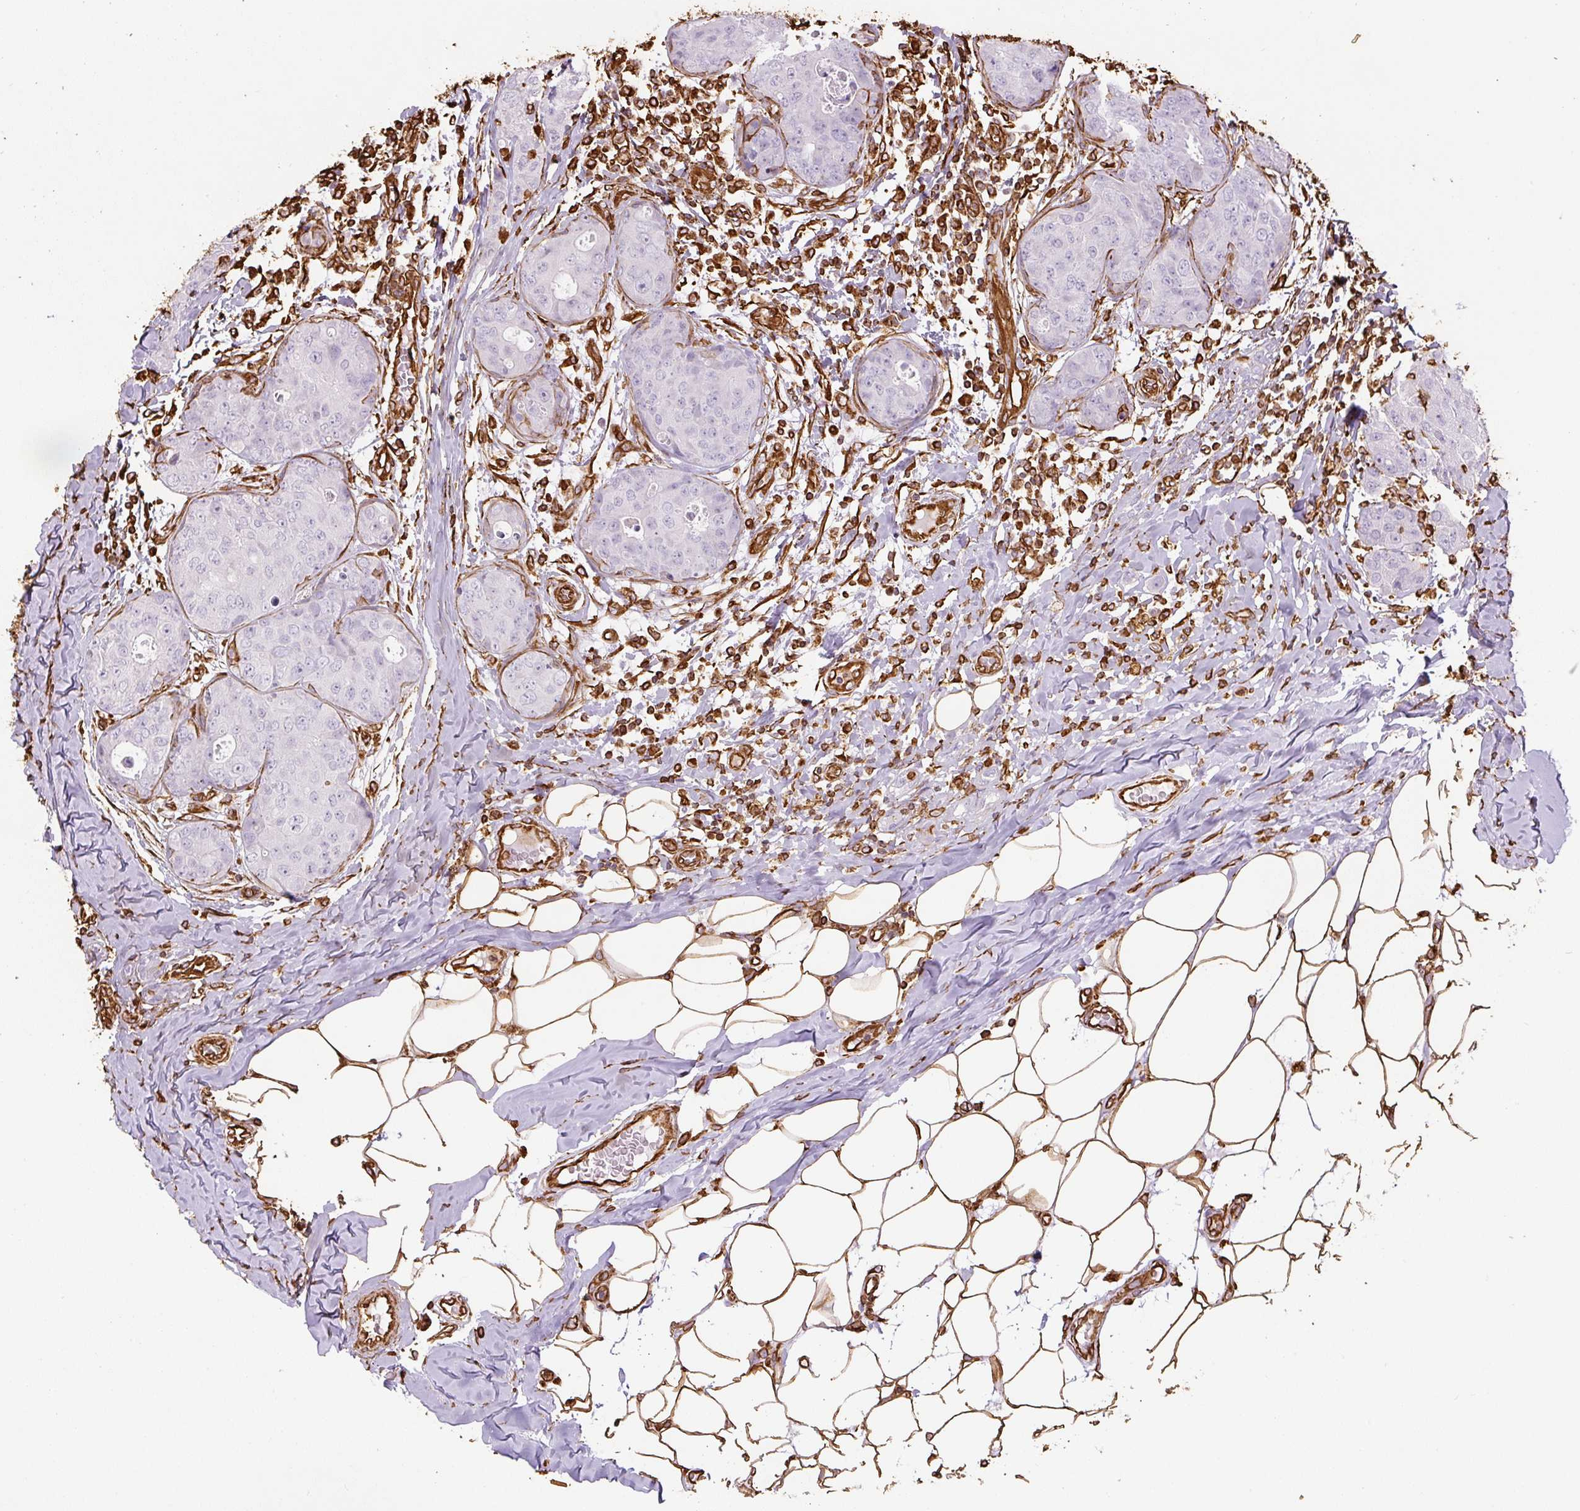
{"staining": {"intensity": "negative", "quantity": "none", "location": "none"}, "tissue": "breast cancer", "cell_type": "Tumor cells", "image_type": "cancer", "snomed": [{"axis": "morphology", "description": "Duct carcinoma"}, {"axis": "topography", "description": "Breast"}], "caption": "The IHC photomicrograph has no significant expression in tumor cells of breast cancer tissue.", "gene": "VIM", "patient": {"sex": "female", "age": 43}}